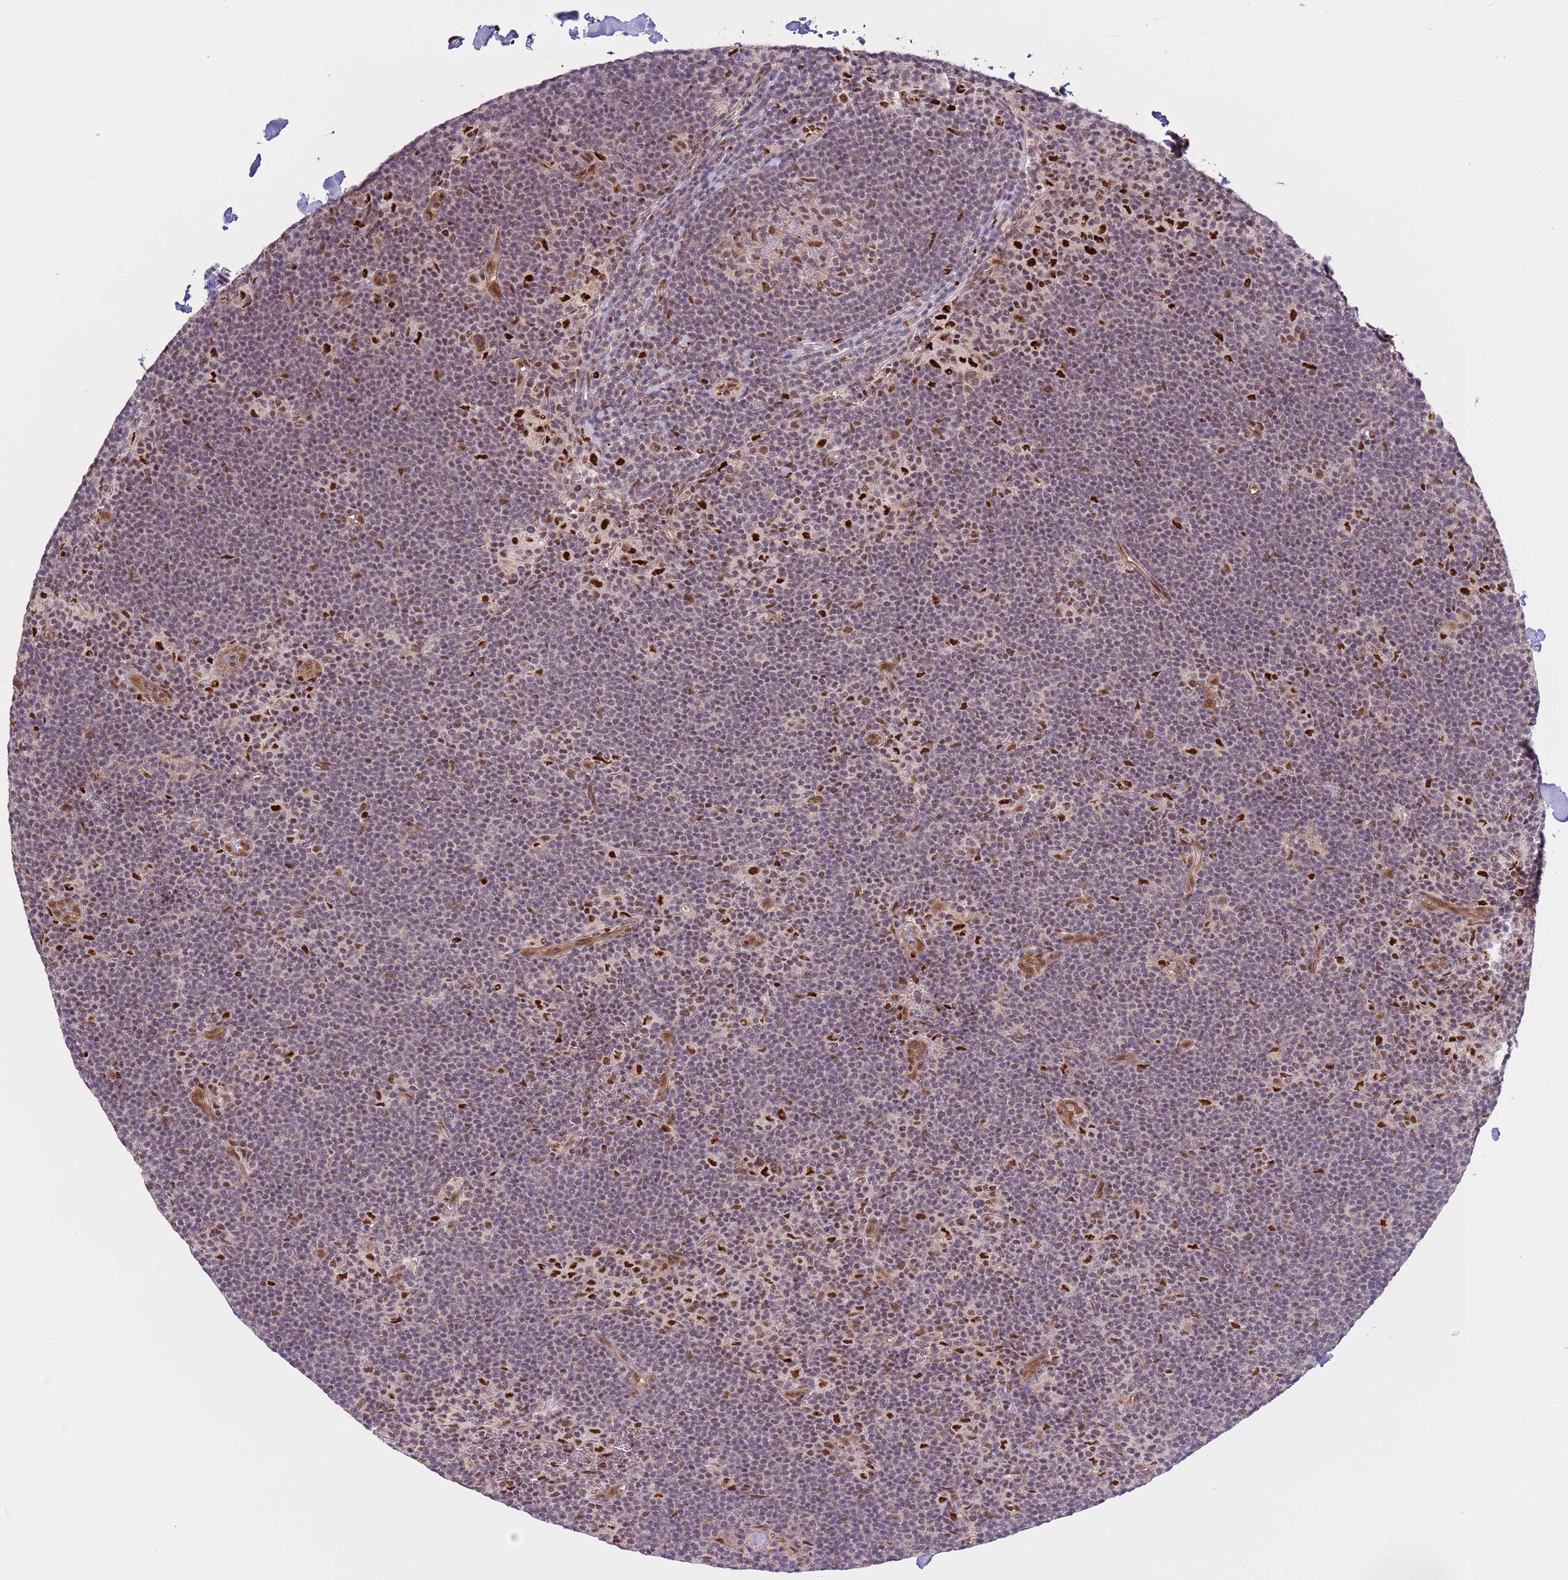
{"staining": {"intensity": "moderate", "quantity": ">75%", "location": "nuclear"}, "tissue": "lymphoma", "cell_type": "Tumor cells", "image_type": "cancer", "snomed": [{"axis": "morphology", "description": "Hodgkin's disease, NOS"}, {"axis": "topography", "description": "Lymph node"}], "caption": "DAB (3,3'-diaminobenzidine) immunohistochemical staining of human lymphoma exhibits moderate nuclear protein positivity in approximately >75% of tumor cells. The staining was performed using DAB (3,3'-diaminobenzidine), with brown indicating positive protein expression. Nuclei are stained blue with hematoxylin.", "gene": "PRPF6", "patient": {"sex": "female", "age": 57}}